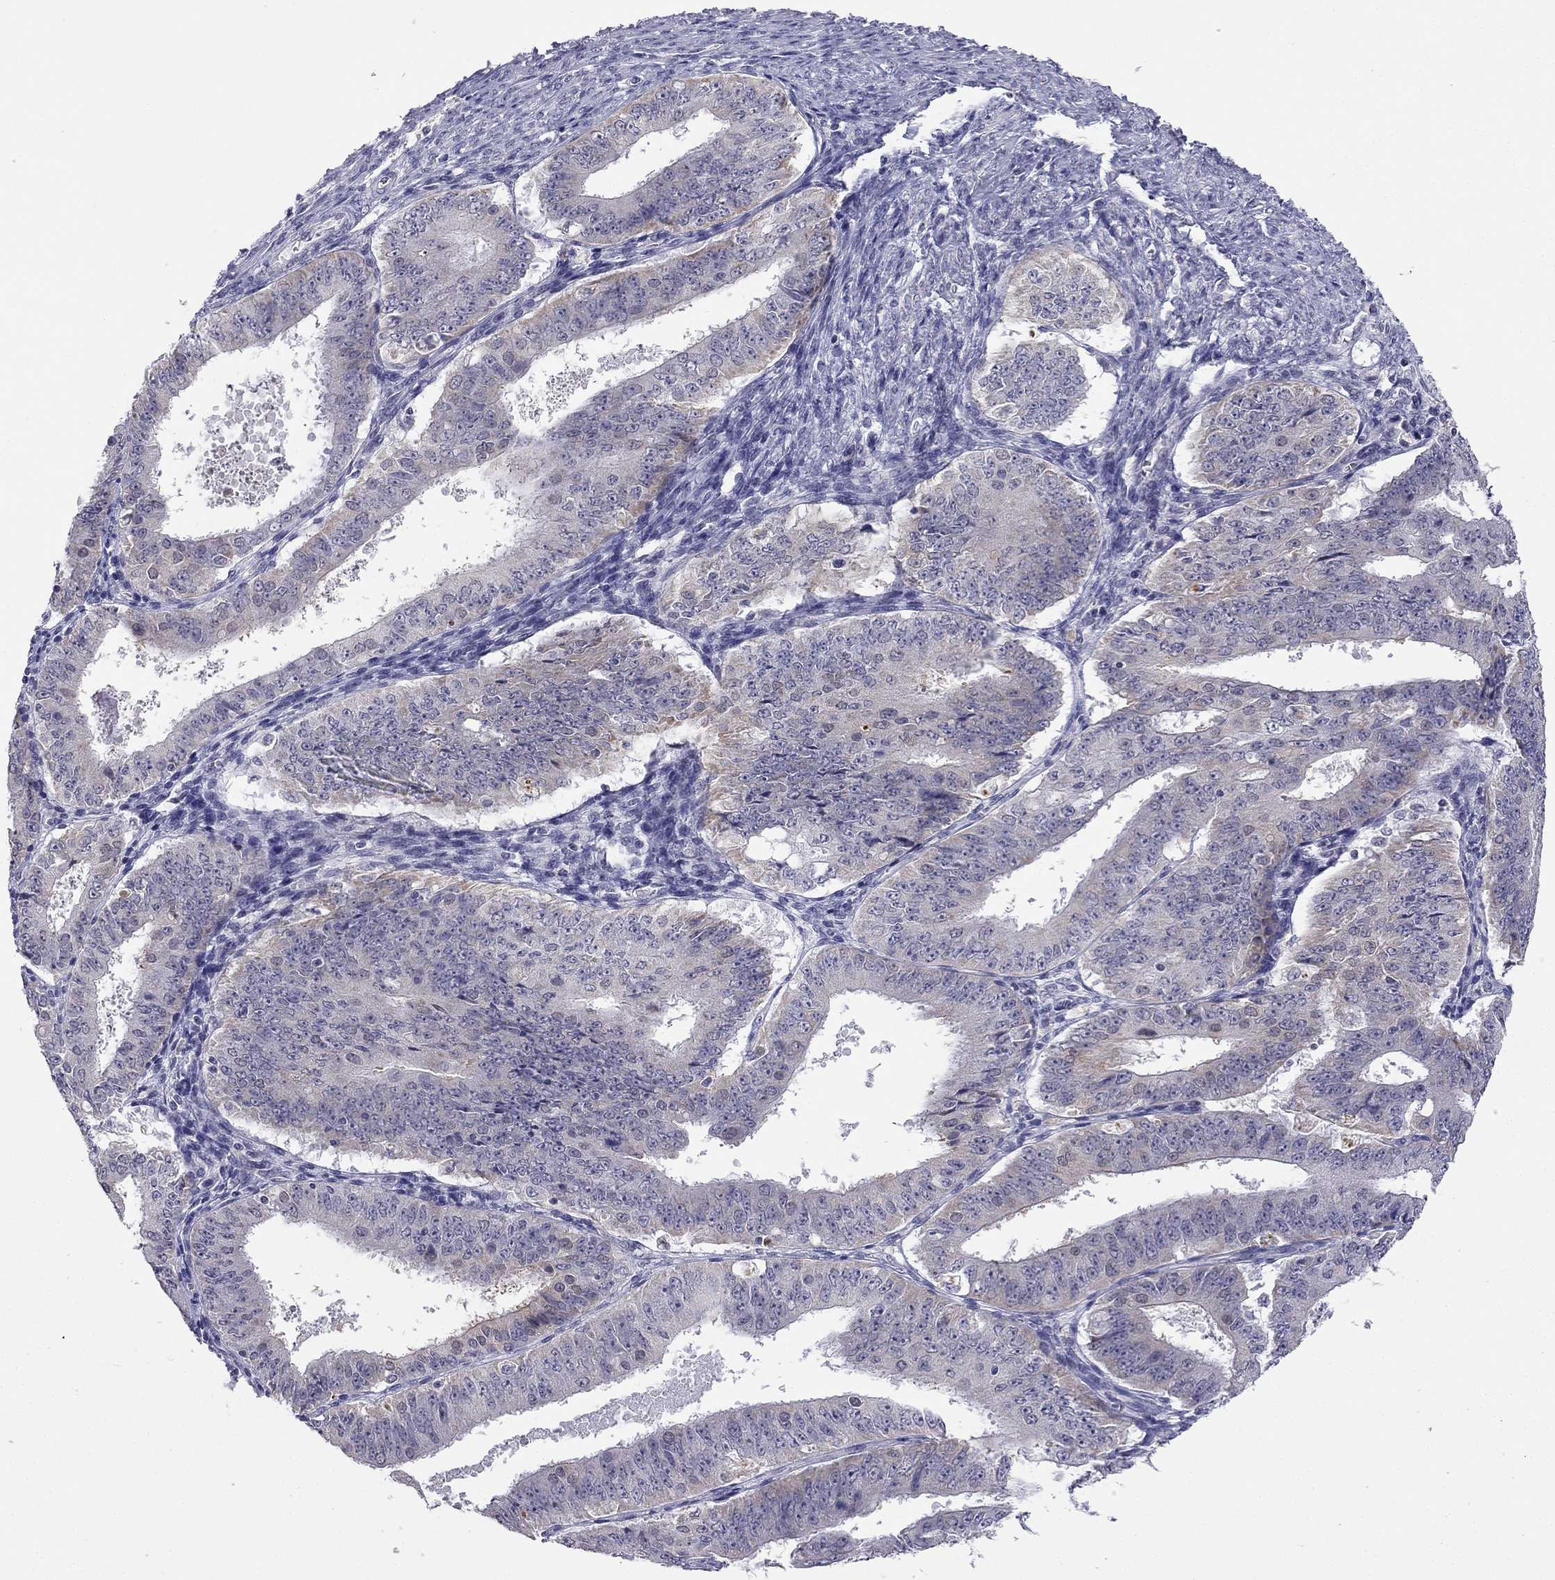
{"staining": {"intensity": "weak", "quantity": "<25%", "location": "cytoplasmic/membranous"}, "tissue": "ovarian cancer", "cell_type": "Tumor cells", "image_type": "cancer", "snomed": [{"axis": "morphology", "description": "Carcinoma, endometroid"}, {"axis": "topography", "description": "Ovary"}], "caption": "Tumor cells show no significant protein staining in ovarian cancer (endometroid carcinoma).", "gene": "C5orf49", "patient": {"sex": "female", "age": 42}}